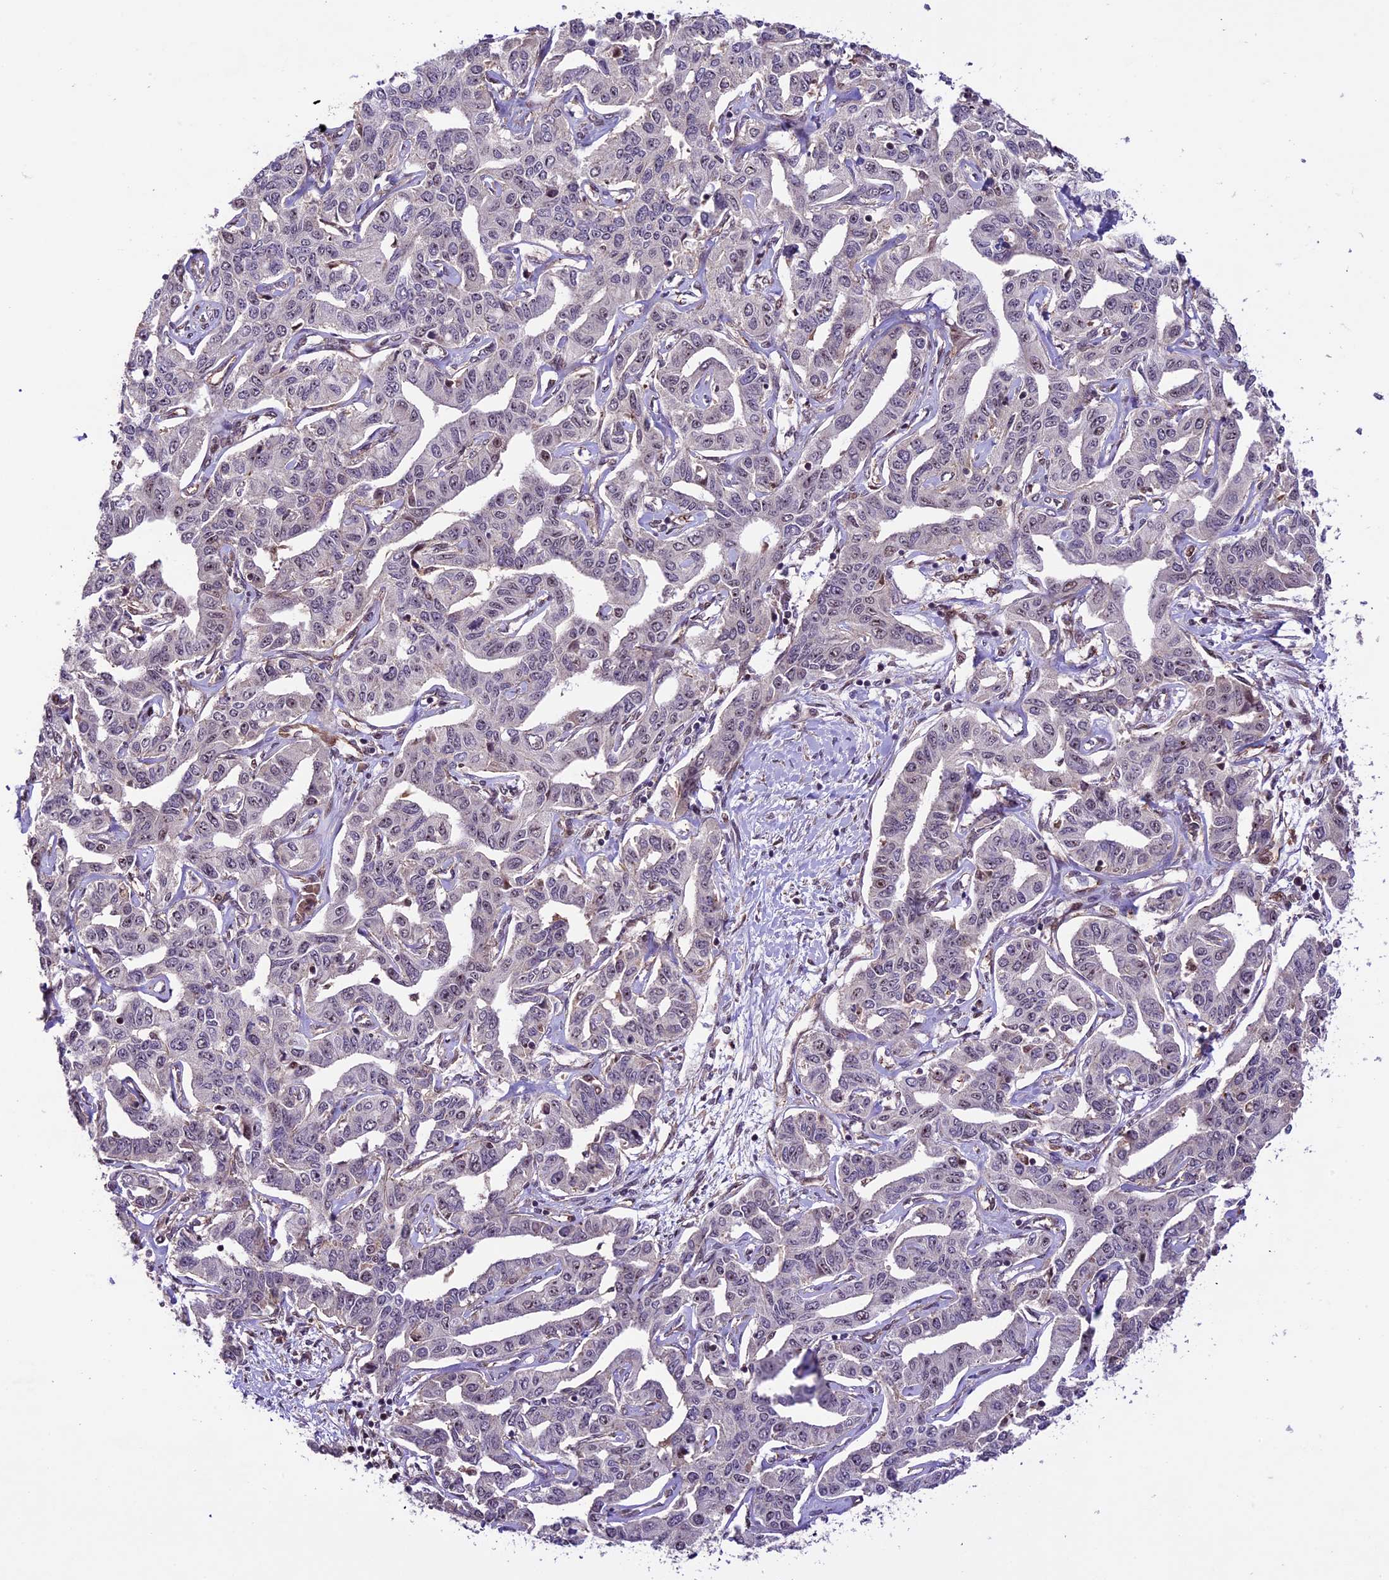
{"staining": {"intensity": "negative", "quantity": "none", "location": "none"}, "tissue": "liver cancer", "cell_type": "Tumor cells", "image_type": "cancer", "snomed": [{"axis": "morphology", "description": "Cholangiocarcinoma"}, {"axis": "topography", "description": "Liver"}], "caption": "A high-resolution micrograph shows immunohistochemistry (IHC) staining of liver cancer, which shows no significant expression in tumor cells.", "gene": "DHX38", "patient": {"sex": "male", "age": 59}}